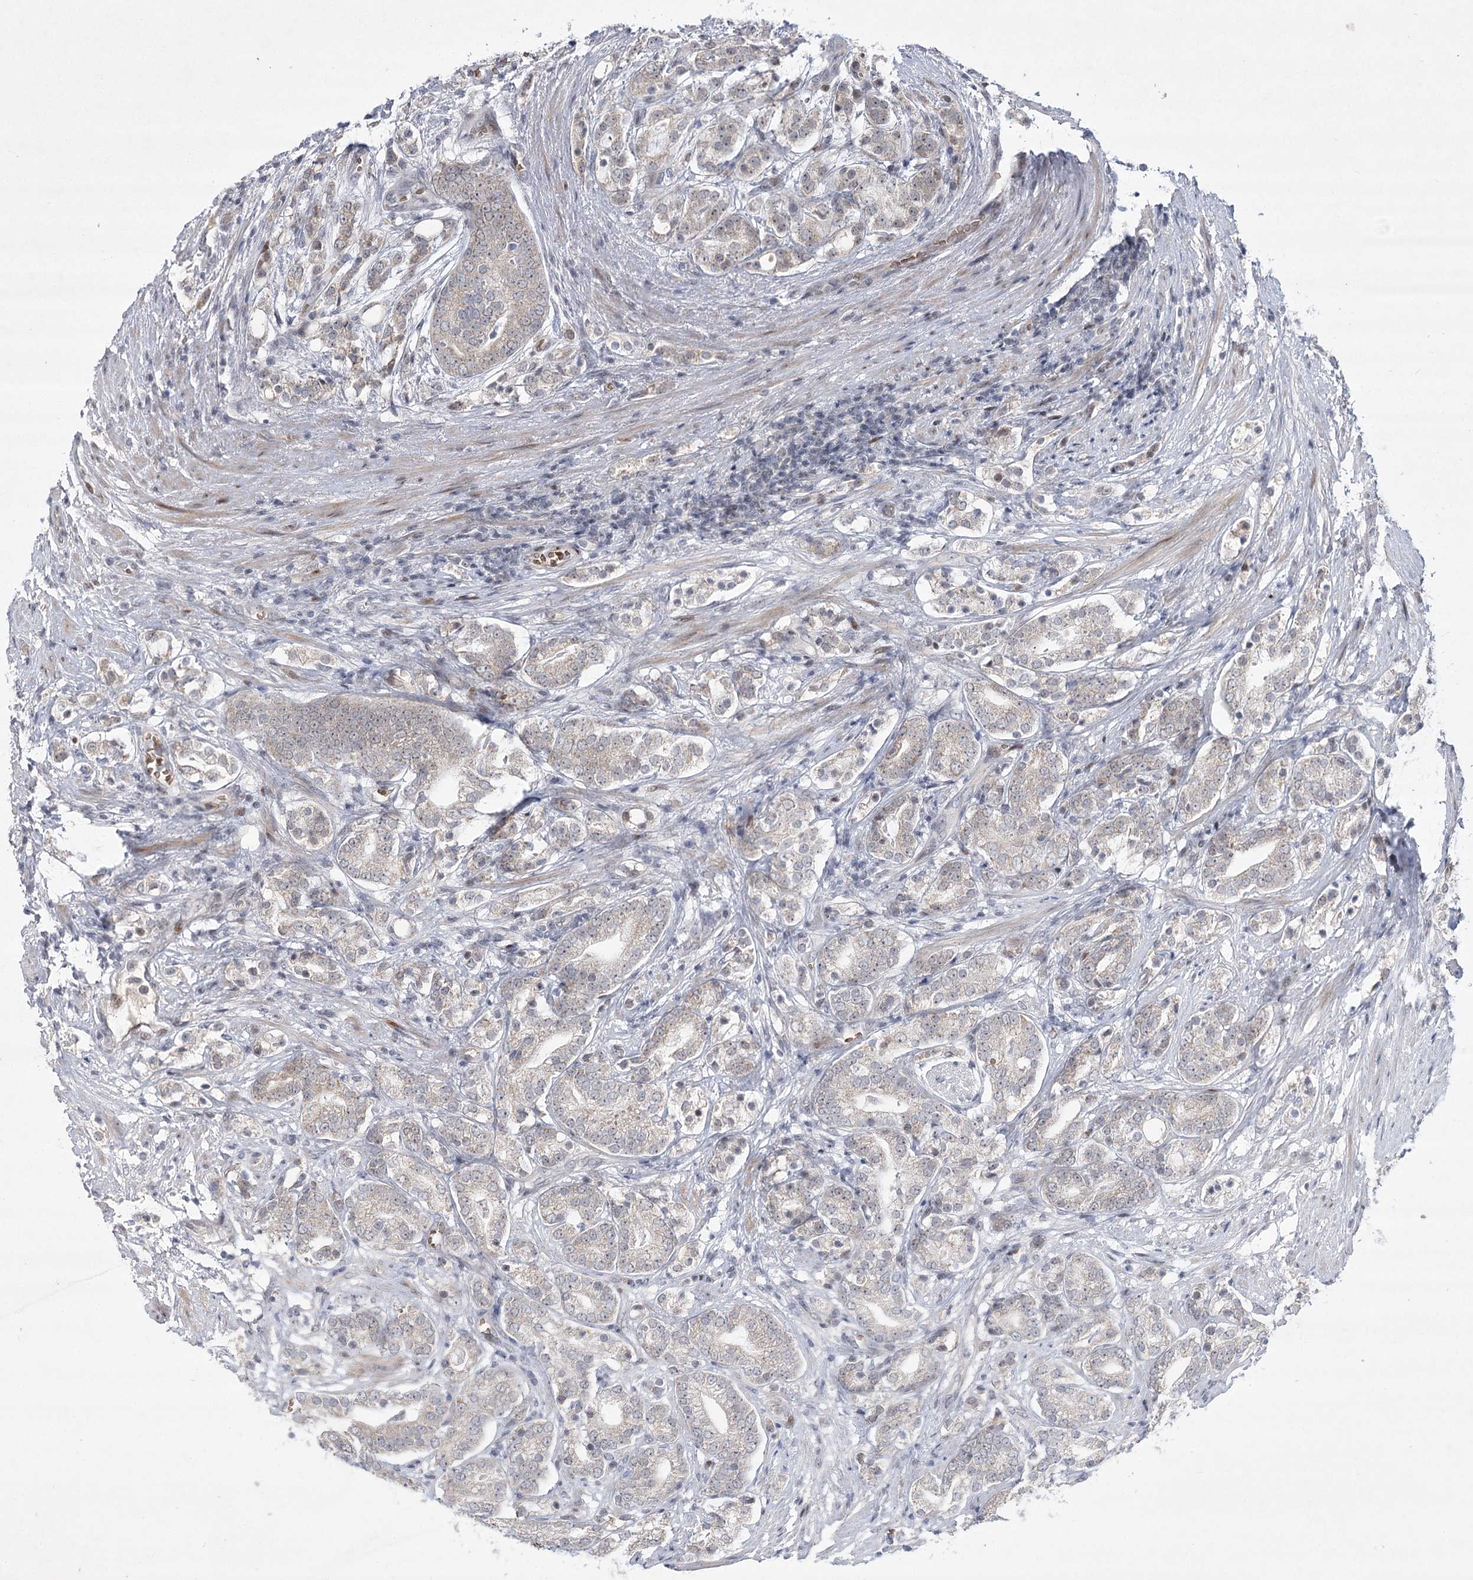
{"staining": {"intensity": "negative", "quantity": "none", "location": "none"}, "tissue": "prostate cancer", "cell_type": "Tumor cells", "image_type": "cancer", "snomed": [{"axis": "morphology", "description": "Adenocarcinoma, High grade"}, {"axis": "topography", "description": "Prostate"}], "caption": "The histopathology image shows no staining of tumor cells in prostate cancer (adenocarcinoma (high-grade)).", "gene": "NSMCE4A", "patient": {"sex": "male", "age": 57}}